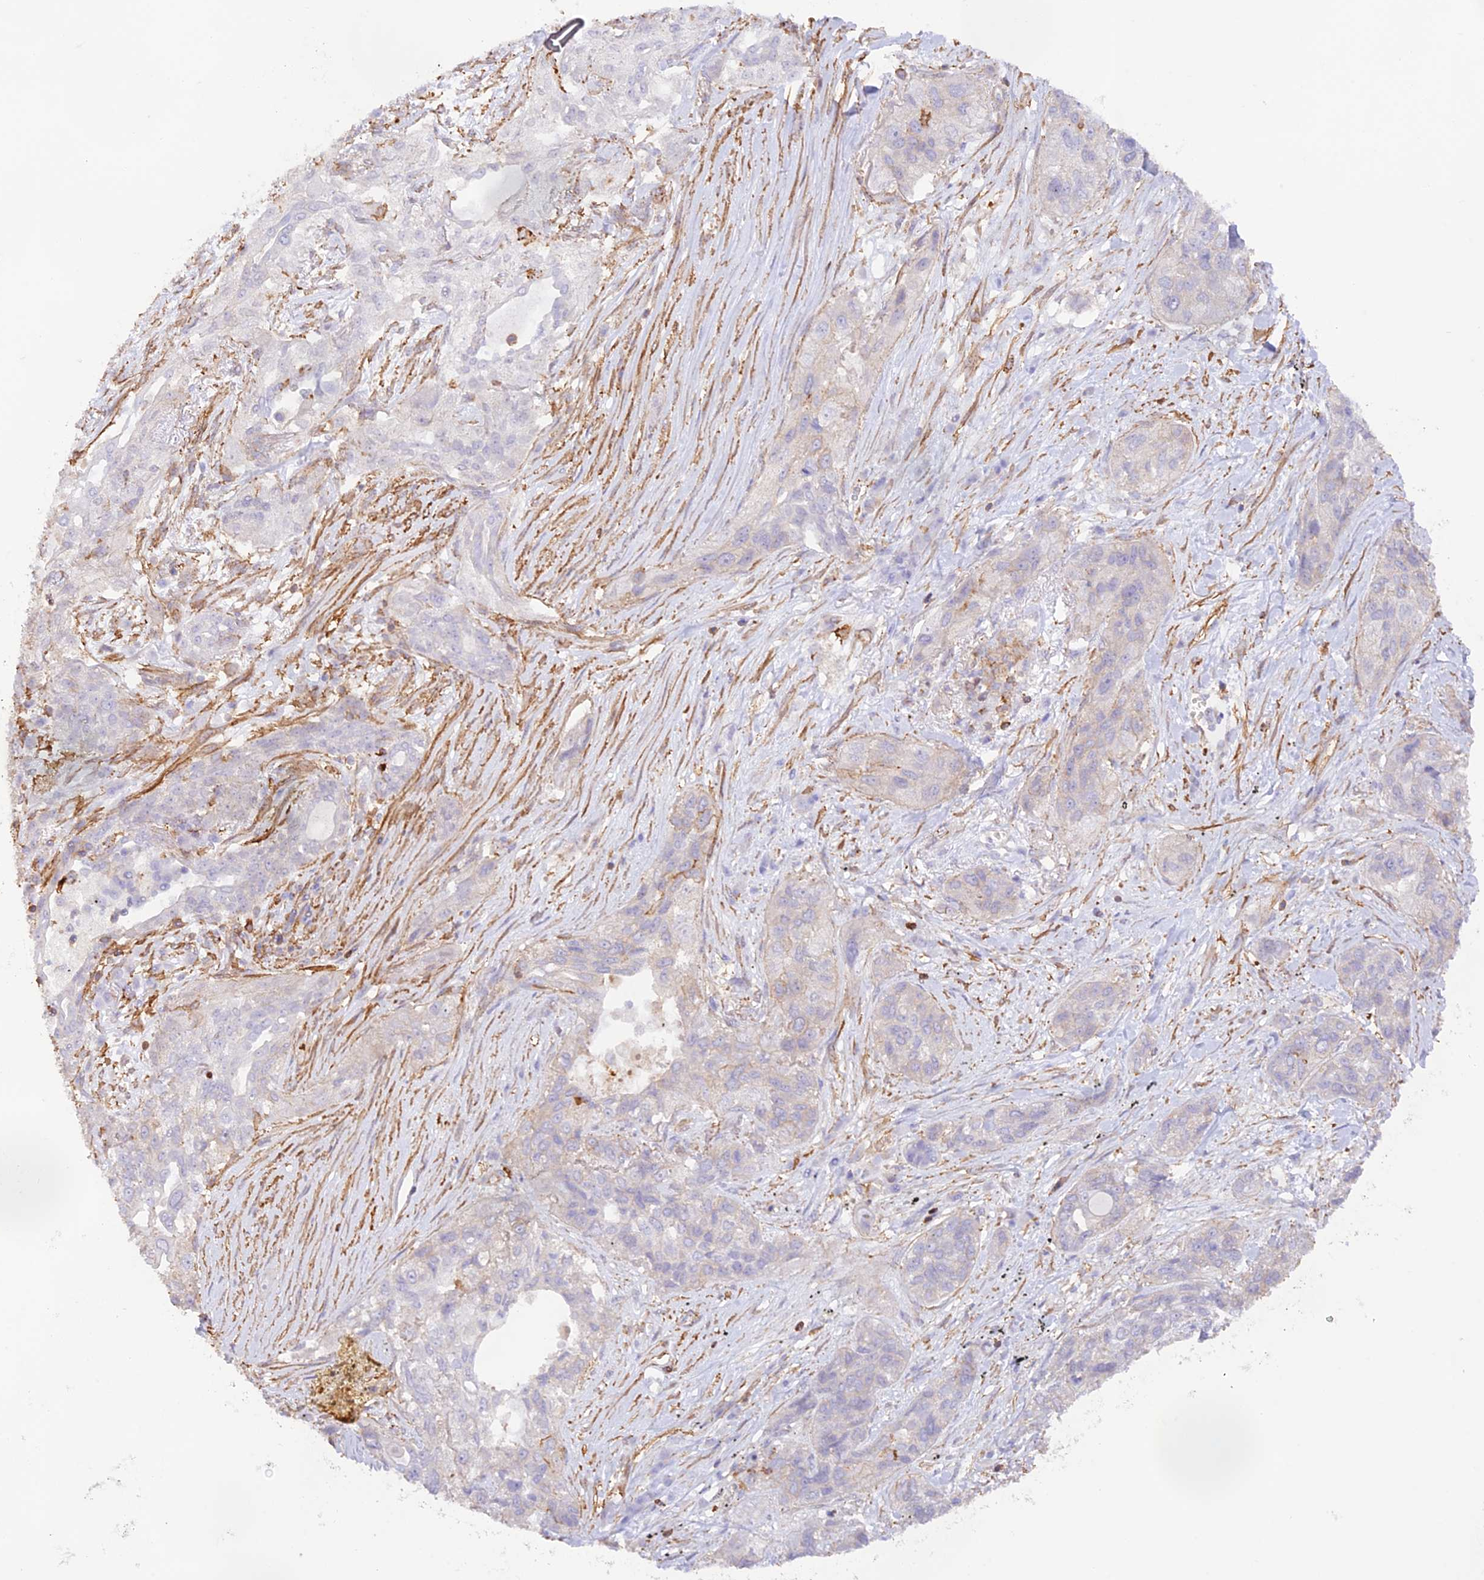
{"staining": {"intensity": "negative", "quantity": "none", "location": "none"}, "tissue": "lung cancer", "cell_type": "Tumor cells", "image_type": "cancer", "snomed": [{"axis": "morphology", "description": "Squamous cell carcinoma, NOS"}, {"axis": "topography", "description": "Lung"}], "caption": "DAB immunohistochemical staining of human lung cancer demonstrates no significant expression in tumor cells. The staining was performed using DAB to visualize the protein expression in brown, while the nuclei were stained in blue with hematoxylin (Magnification: 20x).", "gene": "DENND1C", "patient": {"sex": "female", "age": 70}}